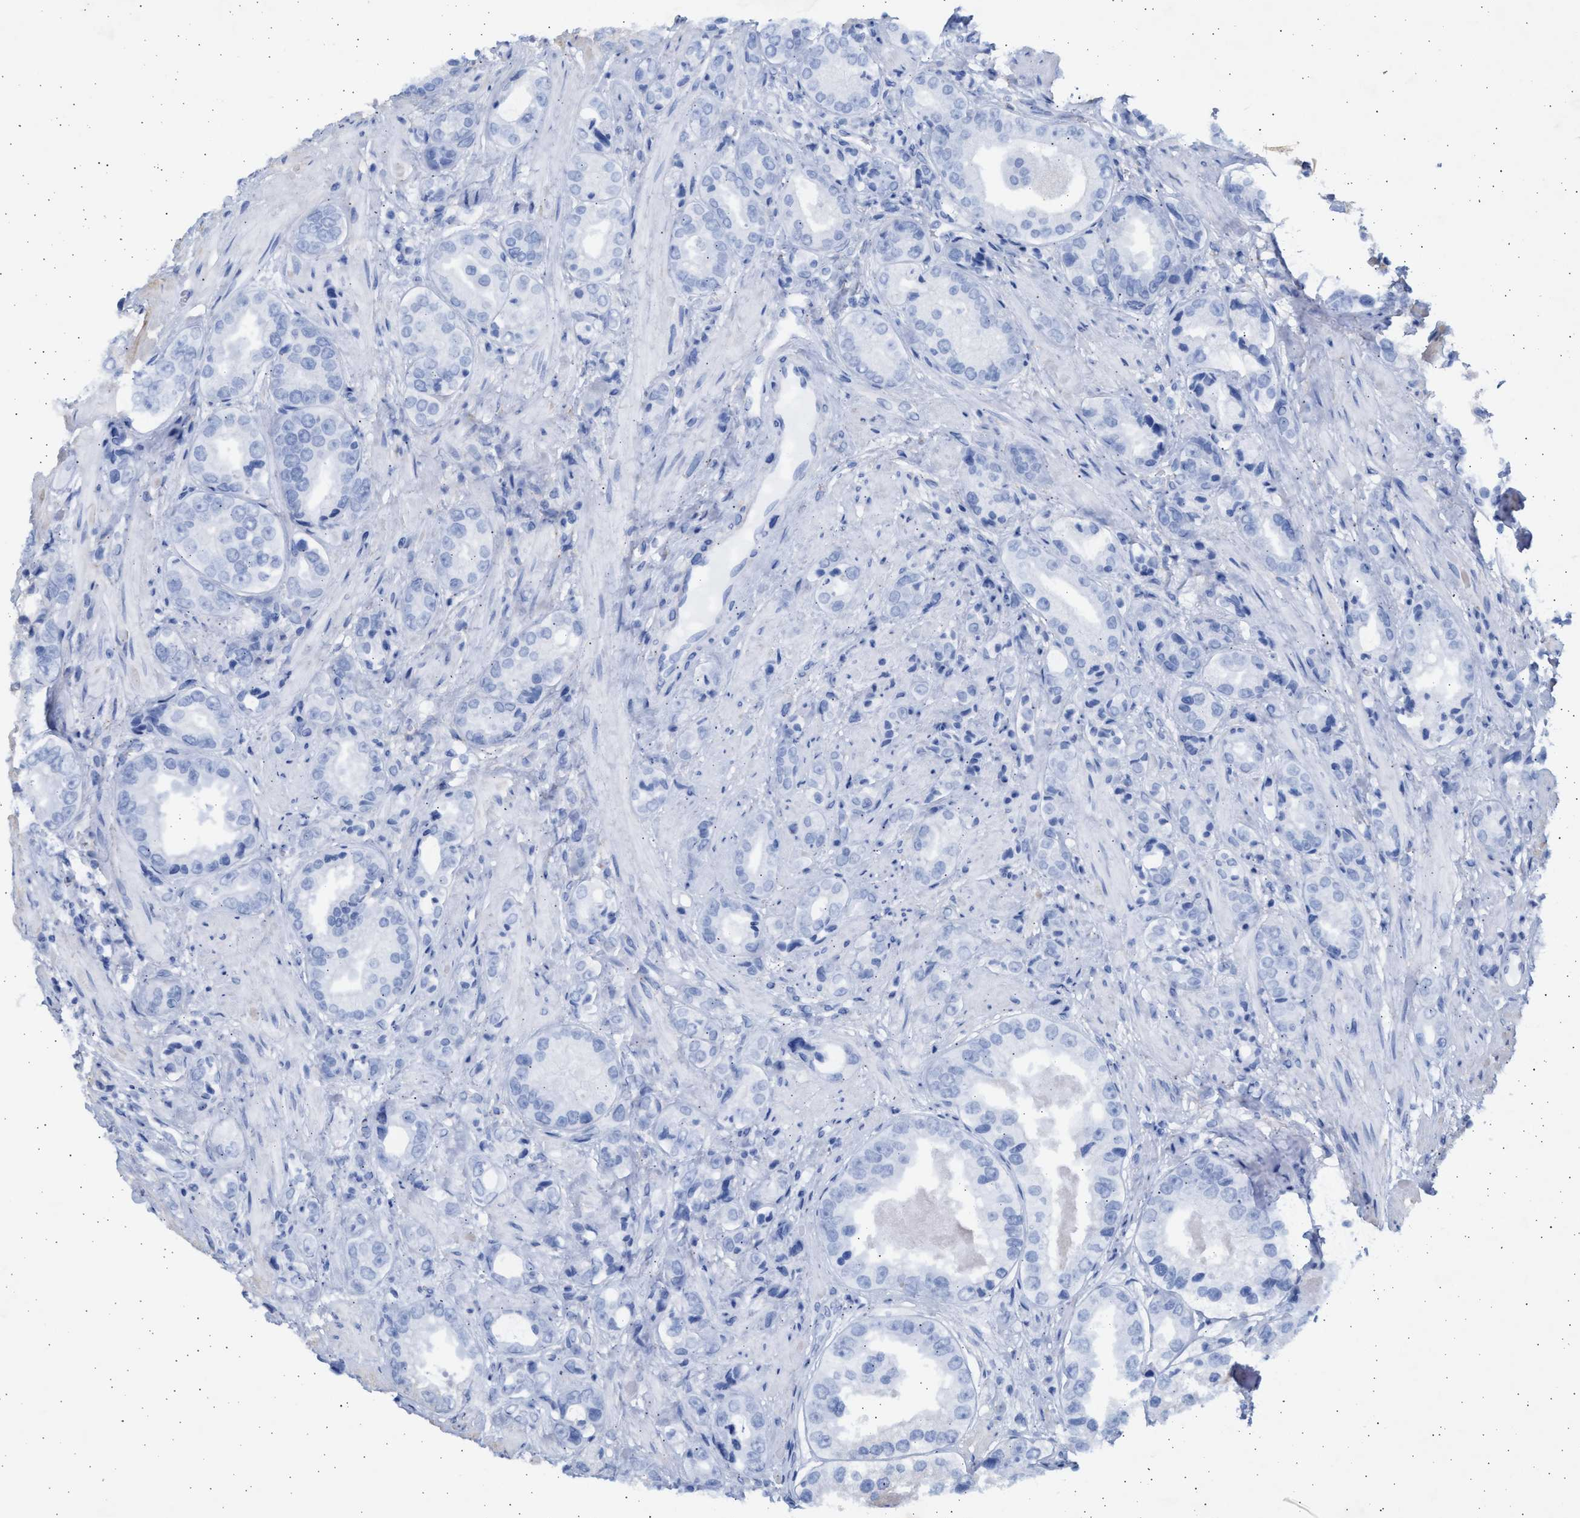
{"staining": {"intensity": "negative", "quantity": "none", "location": "none"}, "tissue": "prostate cancer", "cell_type": "Tumor cells", "image_type": "cancer", "snomed": [{"axis": "morphology", "description": "Adenocarcinoma, High grade"}, {"axis": "topography", "description": "Prostate"}], "caption": "DAB (3,3'-diaminobenzidine) immunohistochemical staining of prostate high-grade adenocarcinoma demonstrates no significant expression in tumor cells.", "gene": "NBR1", "patient": {"sex": "male", "age": 61}}